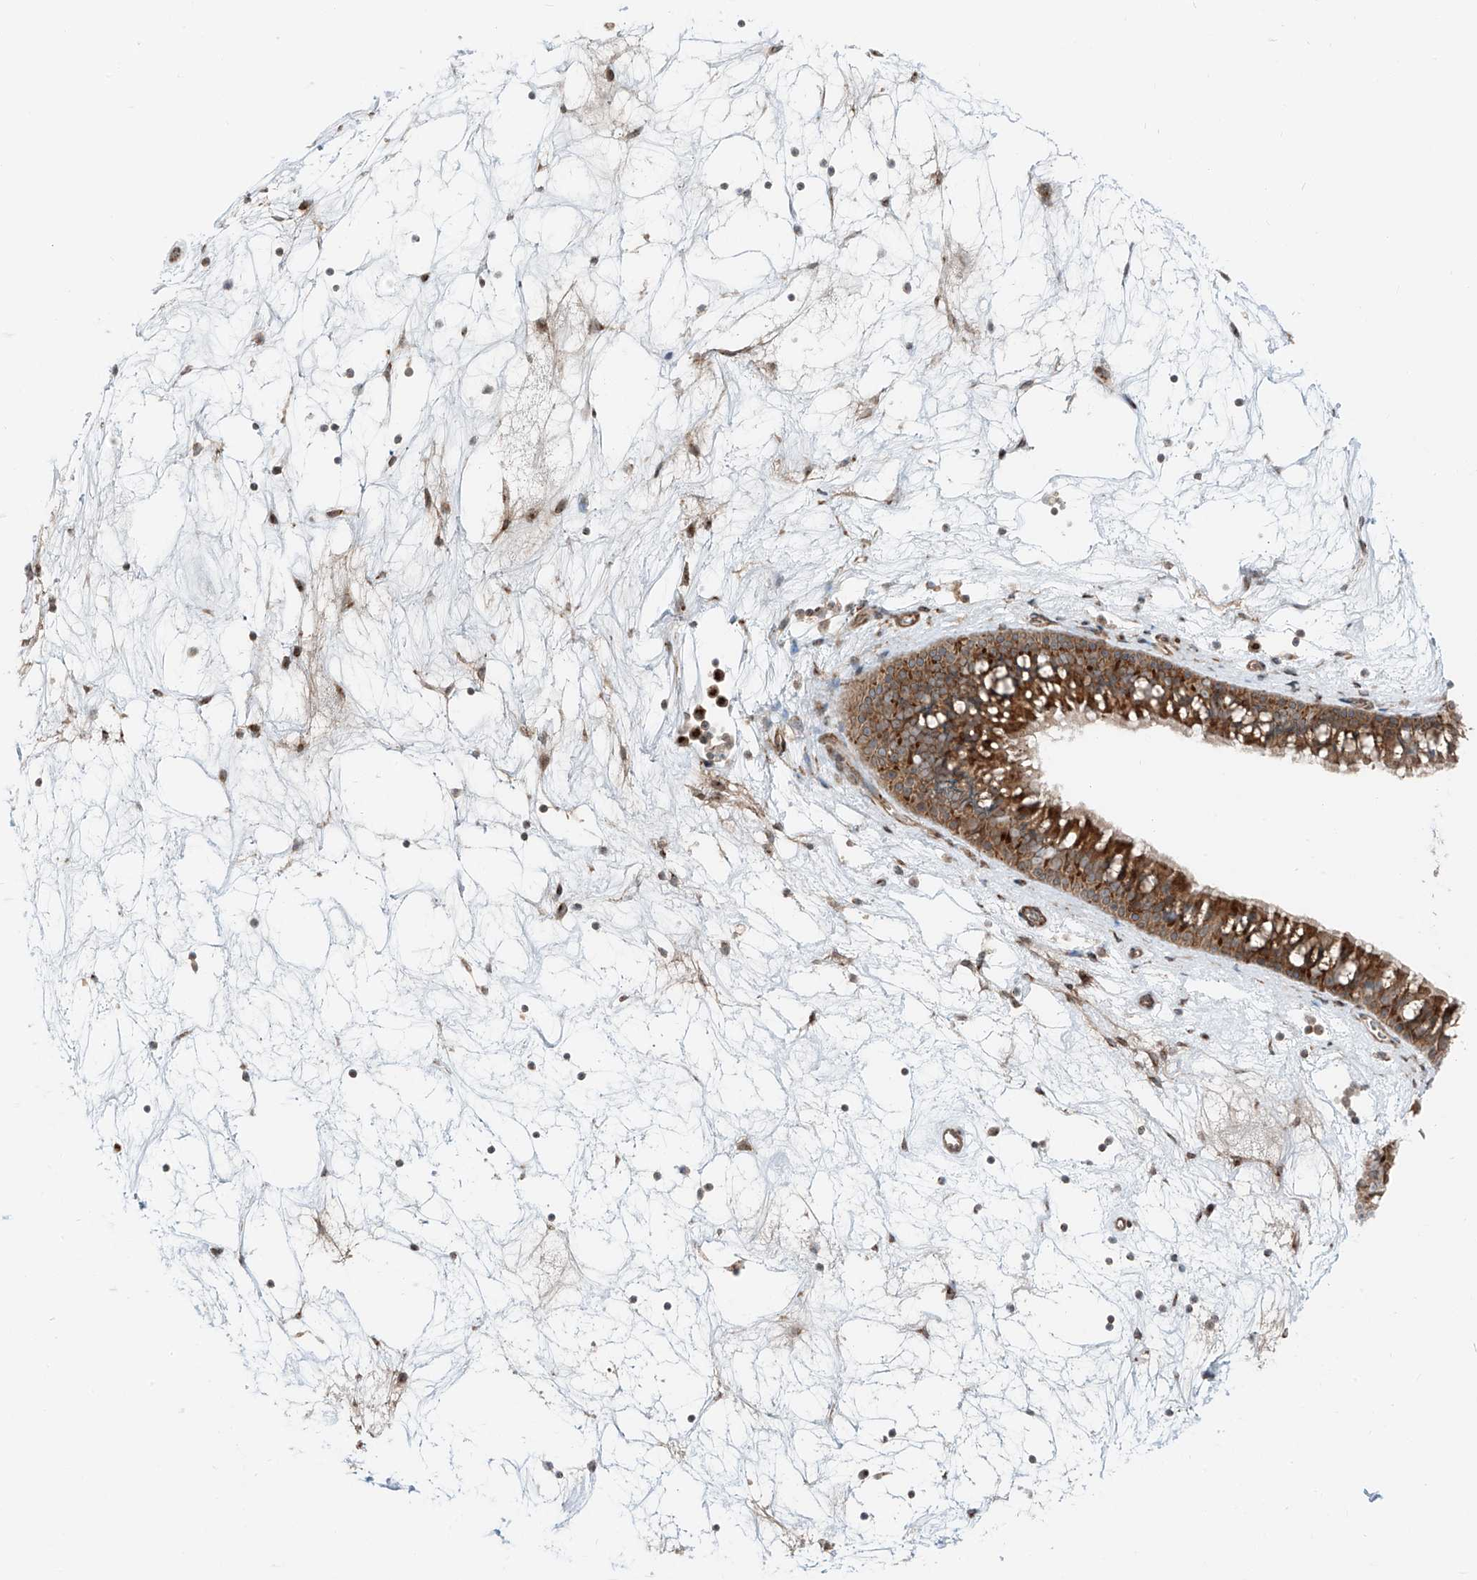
{"staining": {"intensity": "strong", "quantity": ">75%", "location": "cytoplasmic/membranous"}, "tissue": "nasopharynx", "cell_type": "Respiratory epithelial cells", "image_type": "normal", "snomed": [{"axis": "morphology", "description": "Normal tissue, NOS"}, {"axis": "topography", "description": "Nasopharynx"}], "caption": "IHC (DAB) staining of unremarkable human nasopharynx displays strong cytoplasmic/membranous protein expression in about >75% of respiratory epithelial cells.", "gene": "USP48", "patient": {"sex": "male", "age": 64}}